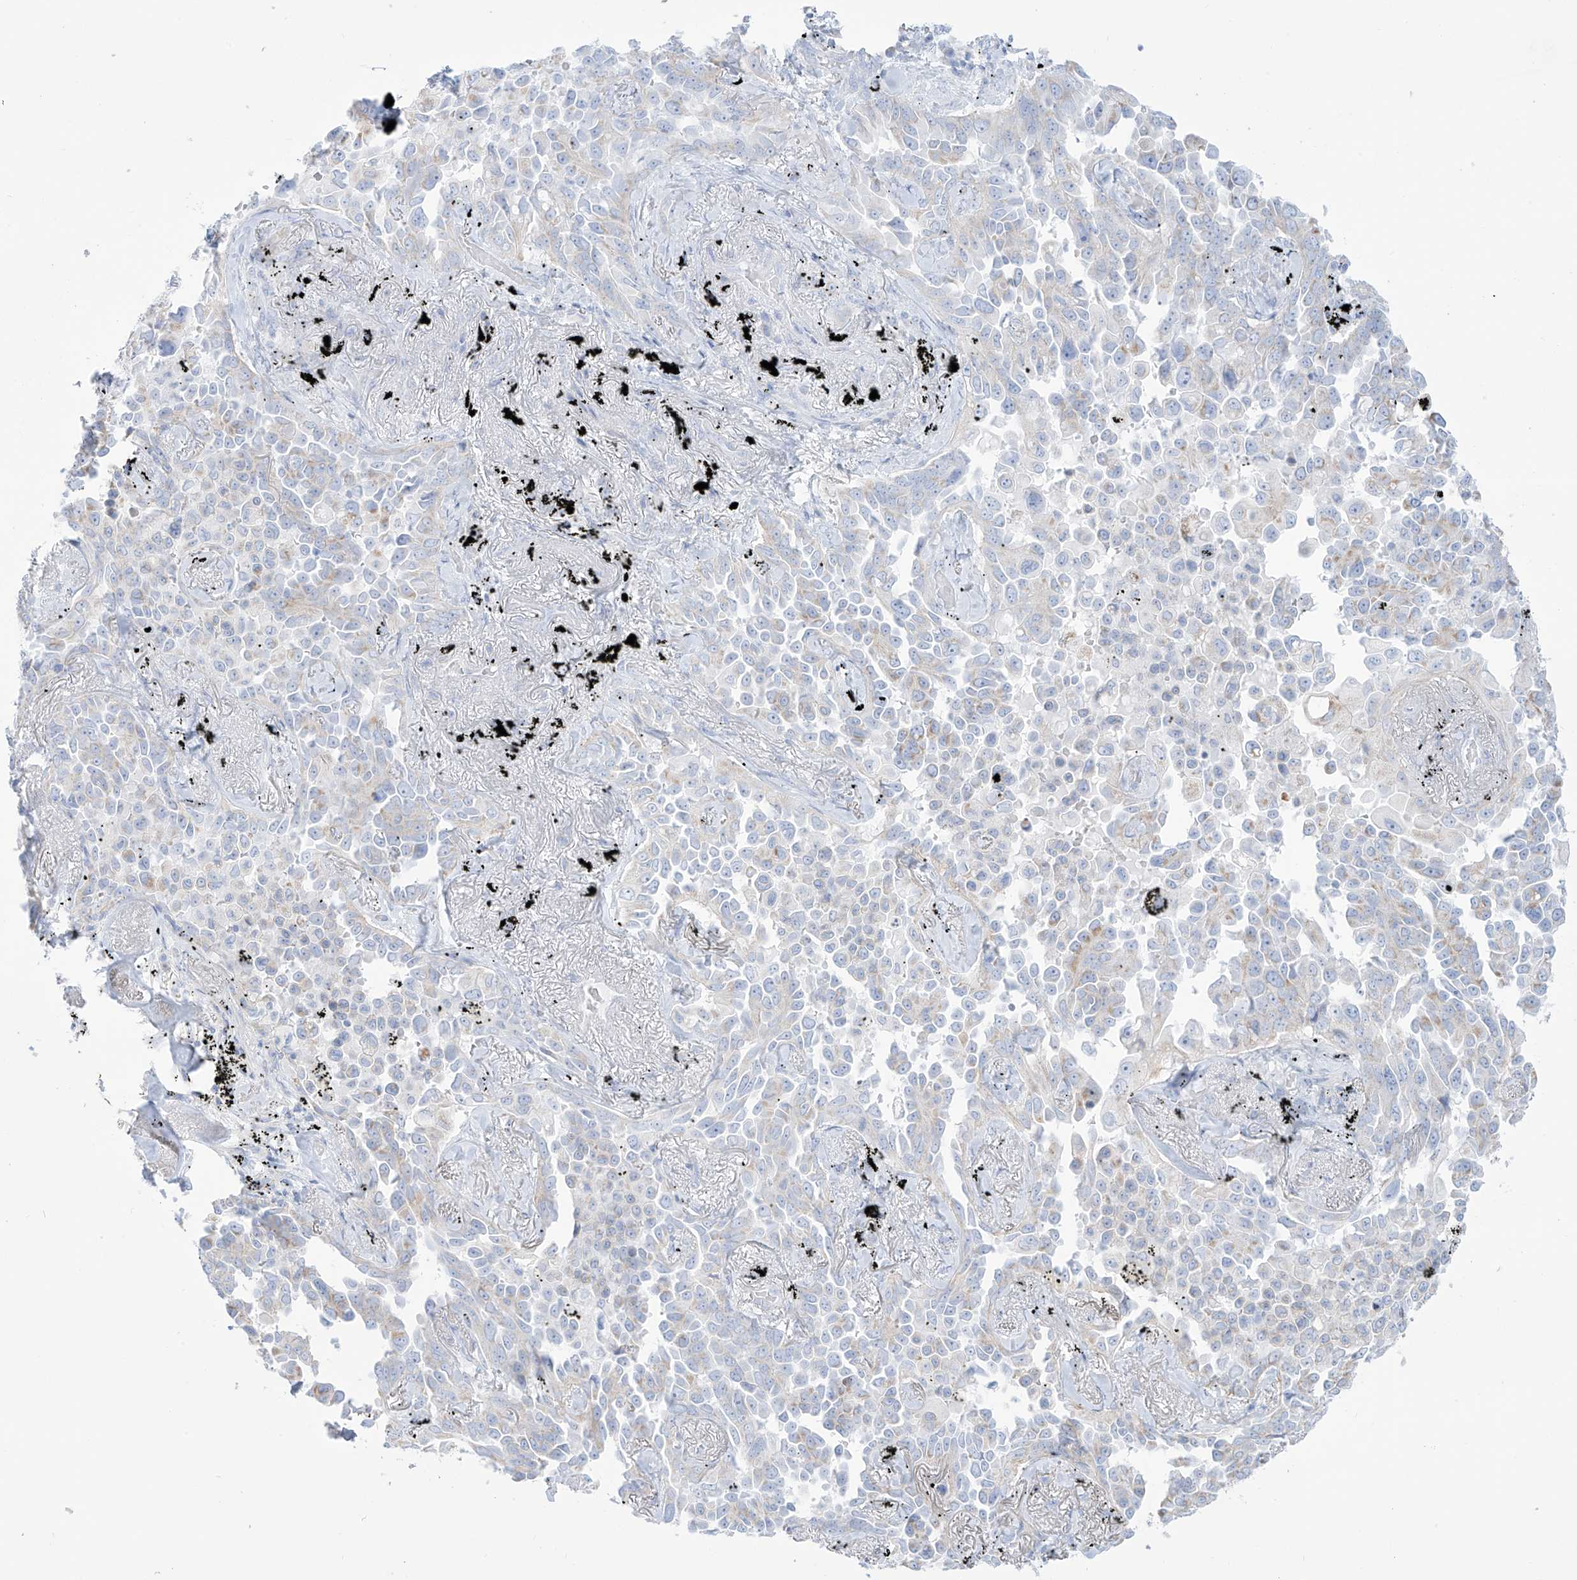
{"staining": {"intensity": "negative", "quantity": "none", "location": "none"}, "tissue": "lung cancer", "cell_type": "Tumor cells", "image_type": "cancer", "snomed": [{"axis": "morphology", "description": "Adenocarcinoma, NOS"}, {"axis": "topography", "description": "Lung"}], "caption": "Photomicrograph shows no significant protein expression in tumor cells of lung cancer (adenocarcinoma).", "gene": "SLC26A3", "patient": {"sex": "female", "age": 67}}